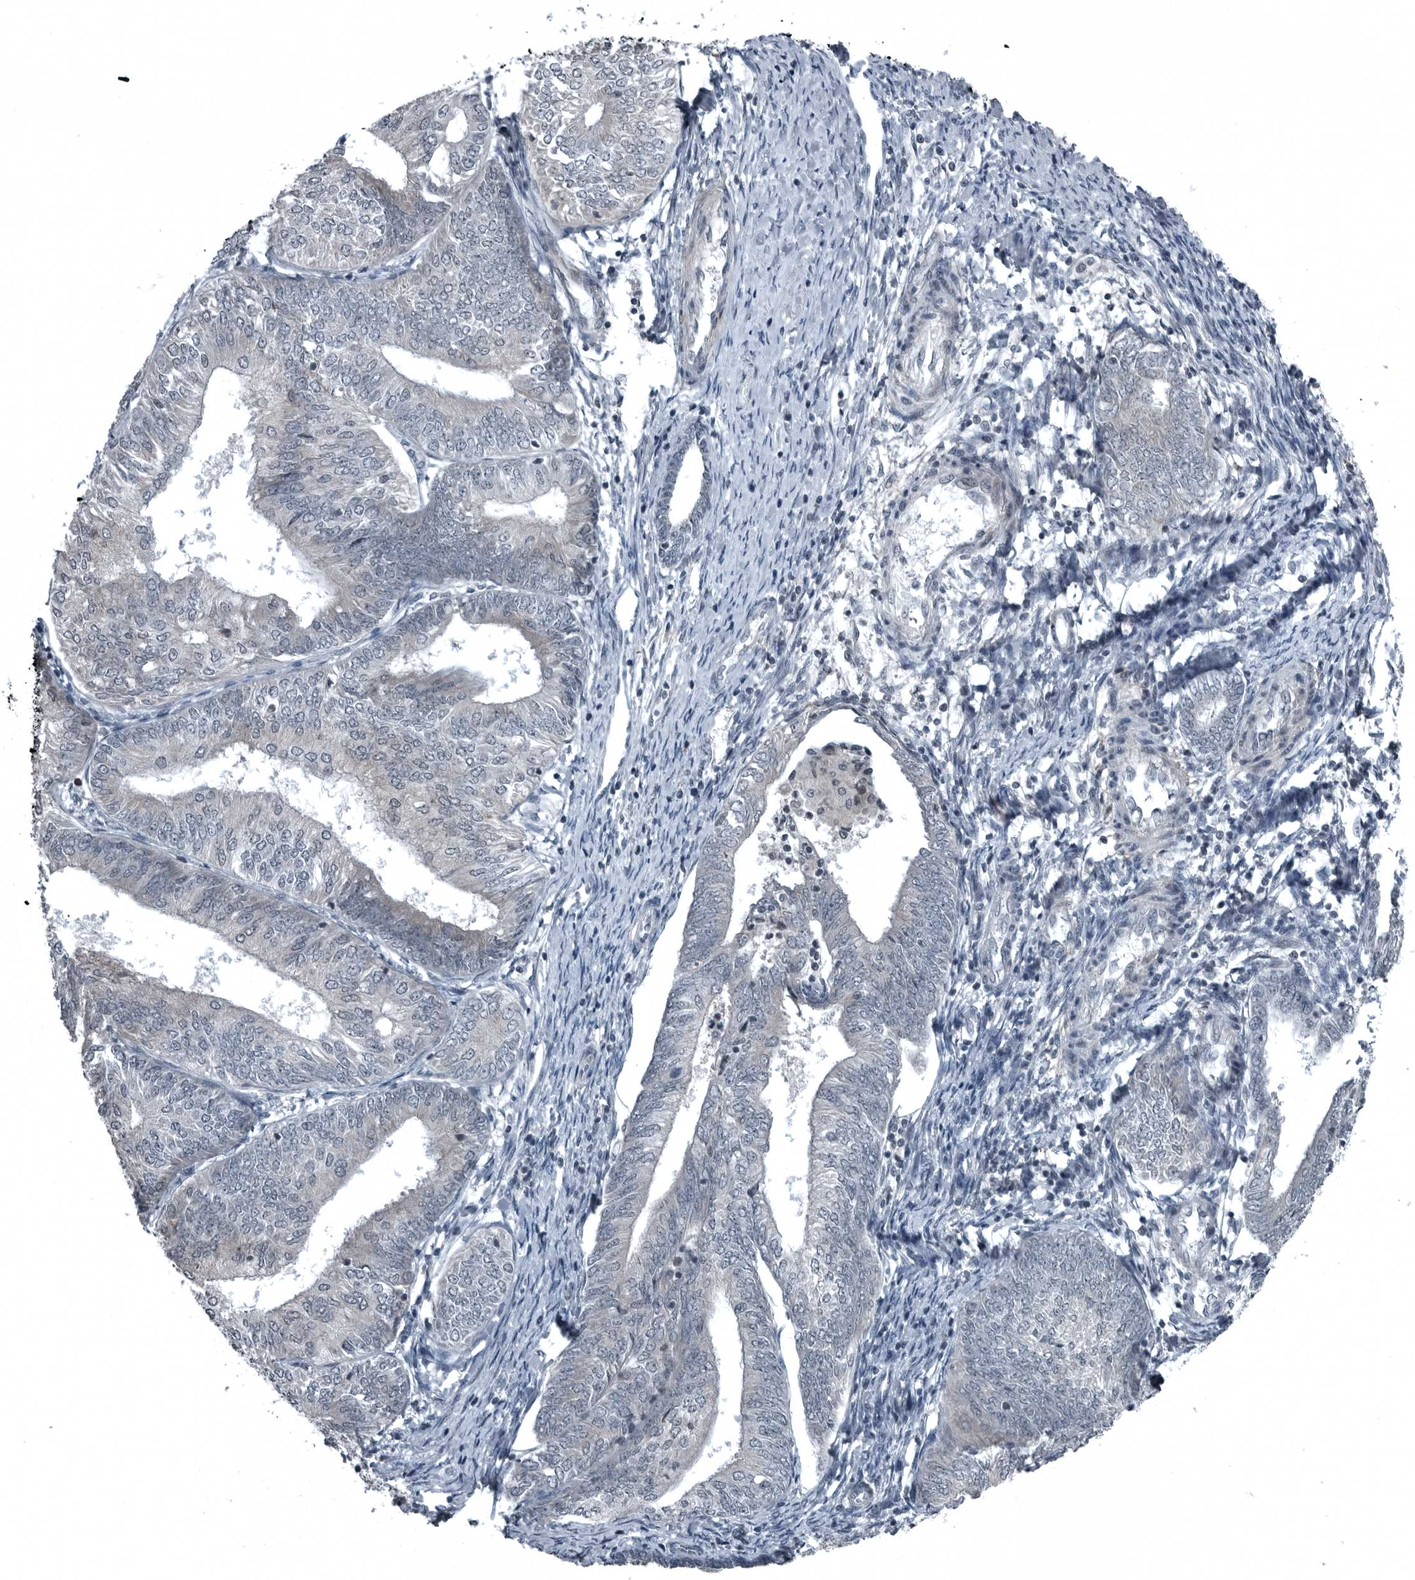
{"staining": {"intensity": "negative", "quantity": "none", "location": "none"}, "tissue": "endometrial cancer", "cell_type": "Tumor cells", "image_type": "cancer", "snomed": [{"axis": "morphology", "description": "Adenocarcinoma, NOS"}, {"axis": "topography", "description": "Endometrium"}], "caption": "A histopathology image of endometrial adenocarcinoma stained for a protein reveals no brown staining in tumor cells.", "gene": "GAK", "patient": {"sex": "female", "age": 58}}